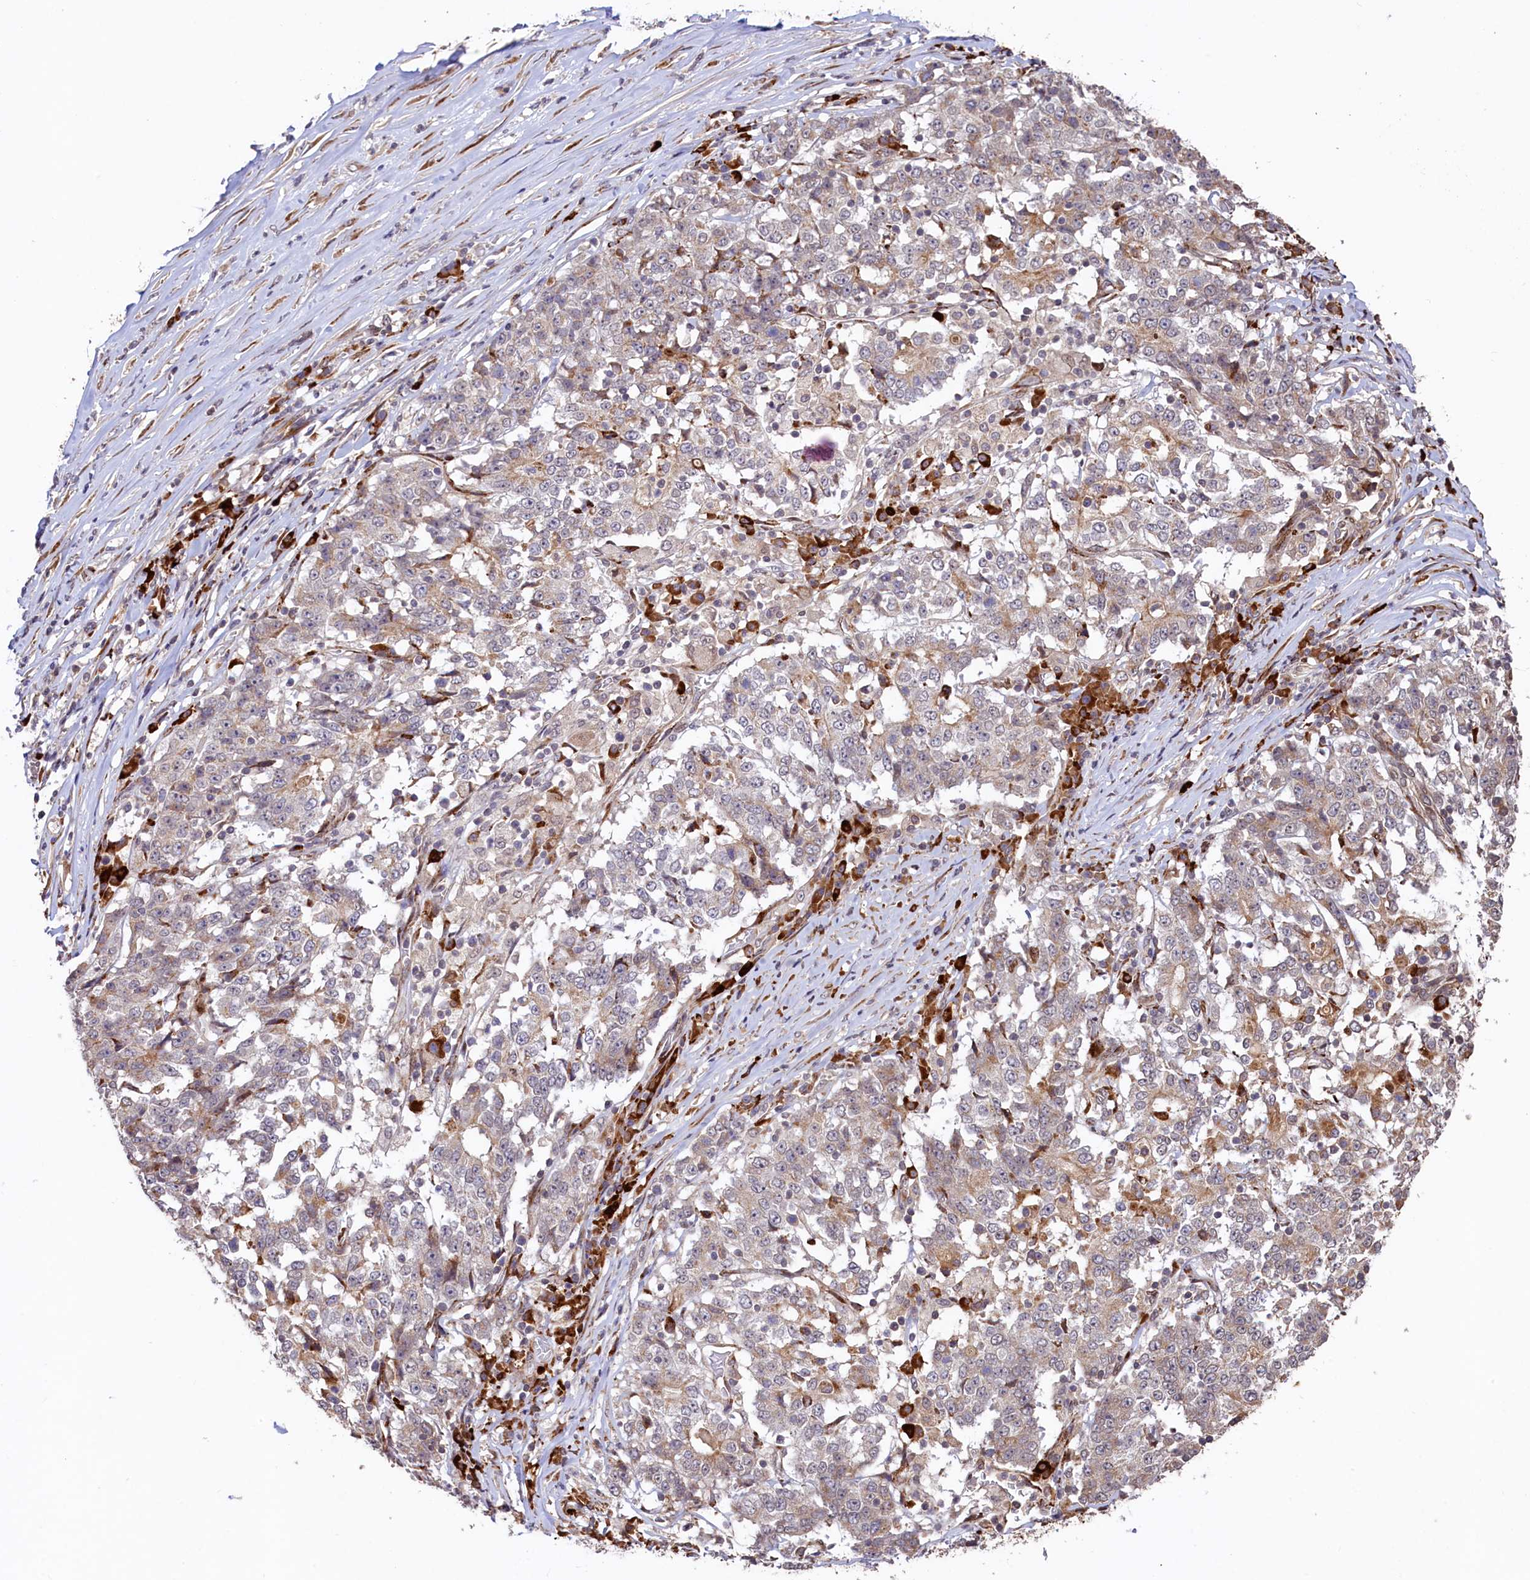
{"staining": {"intensity": "weak", "quantity": "<25%", "location": "cytoplasmic/membranous"}, "tissue": "stomach cancer", "cell_type": "Tumor cells", "image_type": "cancer", "snomed": [{"axis": "morphology", "description": "Adenocarcinoma, NOS"}, {"axis": "topography", "description": "Stomach"}], "caption": "A high-resolution image shows immunohistochemistry (IHC) staining of stomach cancer, which reveals no significant positivity in tumor cells.", "gene": "C5orf15", "patient": {"sex": "male", "age": 59}}